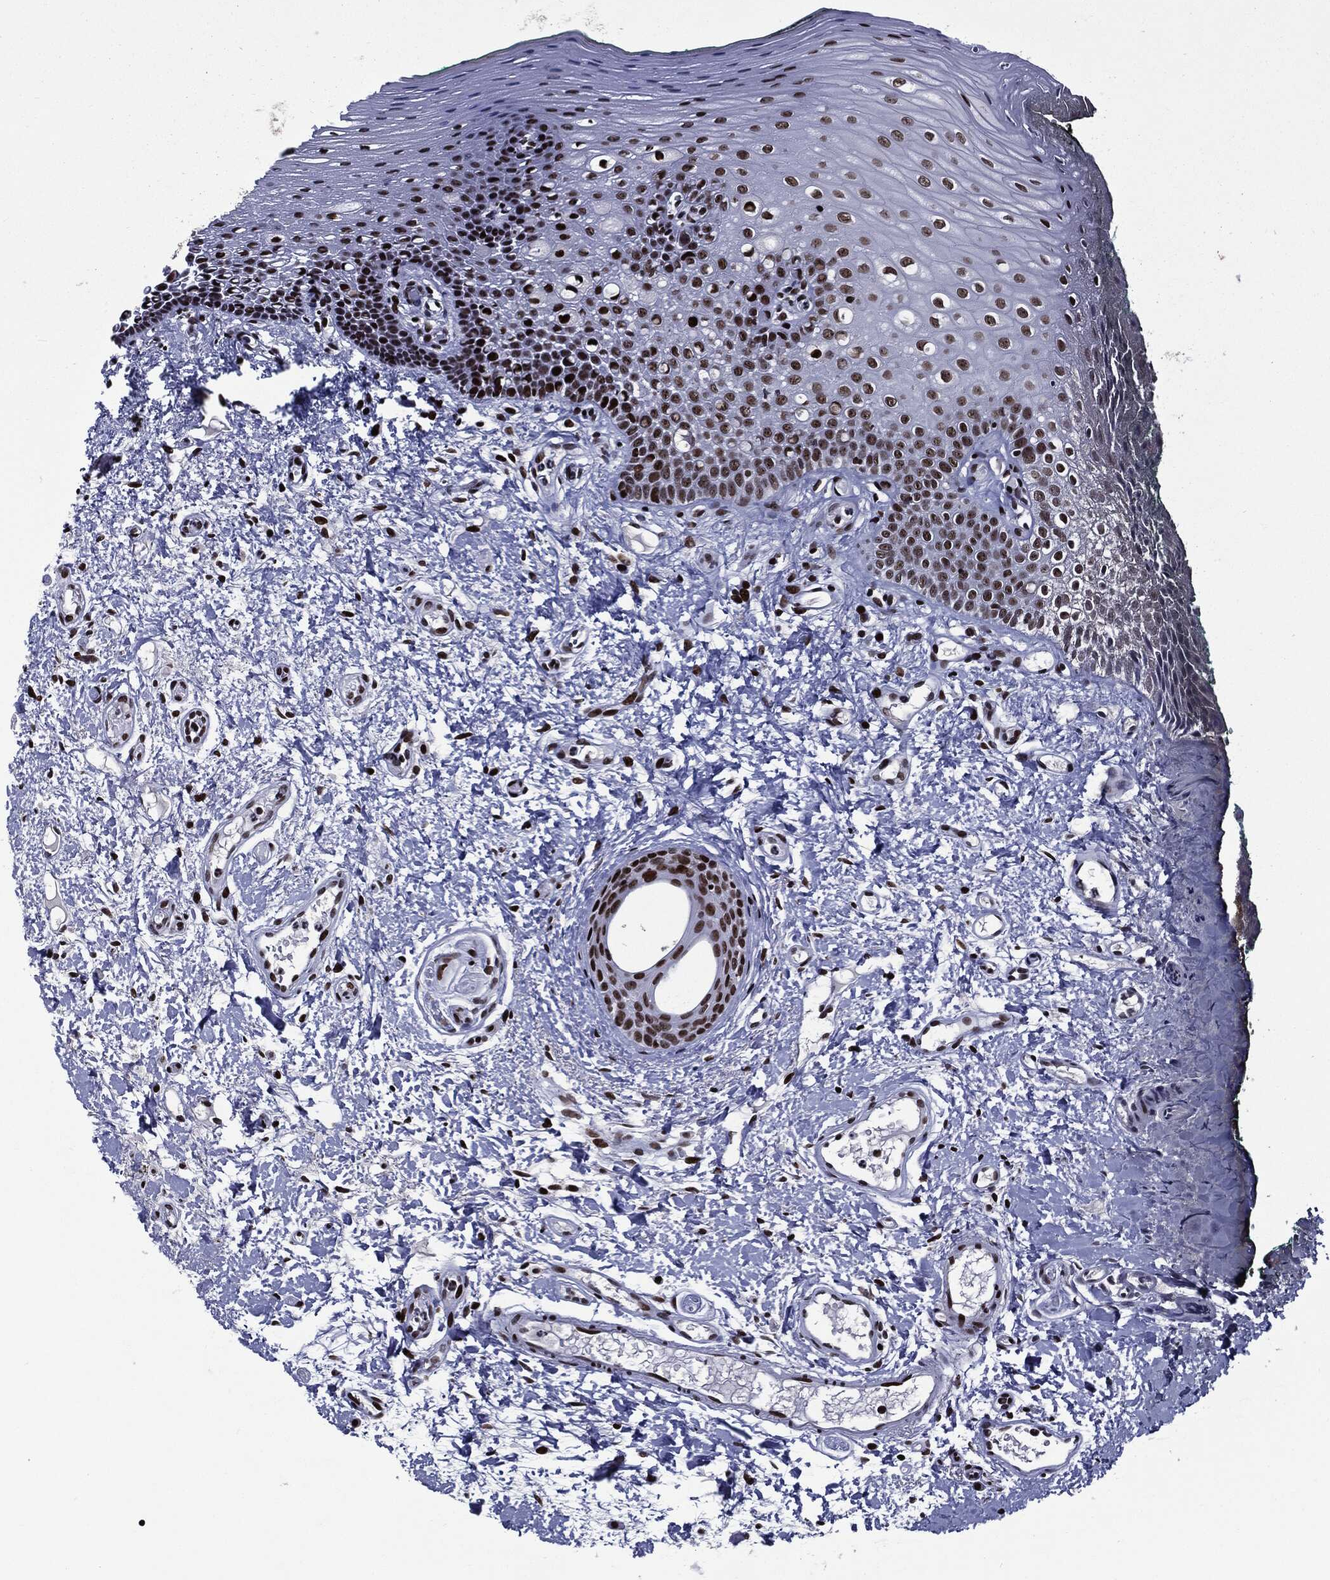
{"staining": {"intensity": "moderate", "quantity": "25%-75%", "location": "nuclear"}, "tissue": "oral mucosa", "cell_type": "Squamous epithelial cells", "image_type": "normal", "snomed": [{"axis": "morphology", "description": "Normal tissue, NOS"}, {"axis": "topography", "description": "Oral tissue"}], "caption": "Immunohistochemistry (IHC) (DAB) staining of normal oral mucosa demonstrates moderate nuclear protein expression in approximately 25%-75% of squamous epithelial cells.", "gene": "ZFP91", "patient": {"sex": "female", "age": 83}}